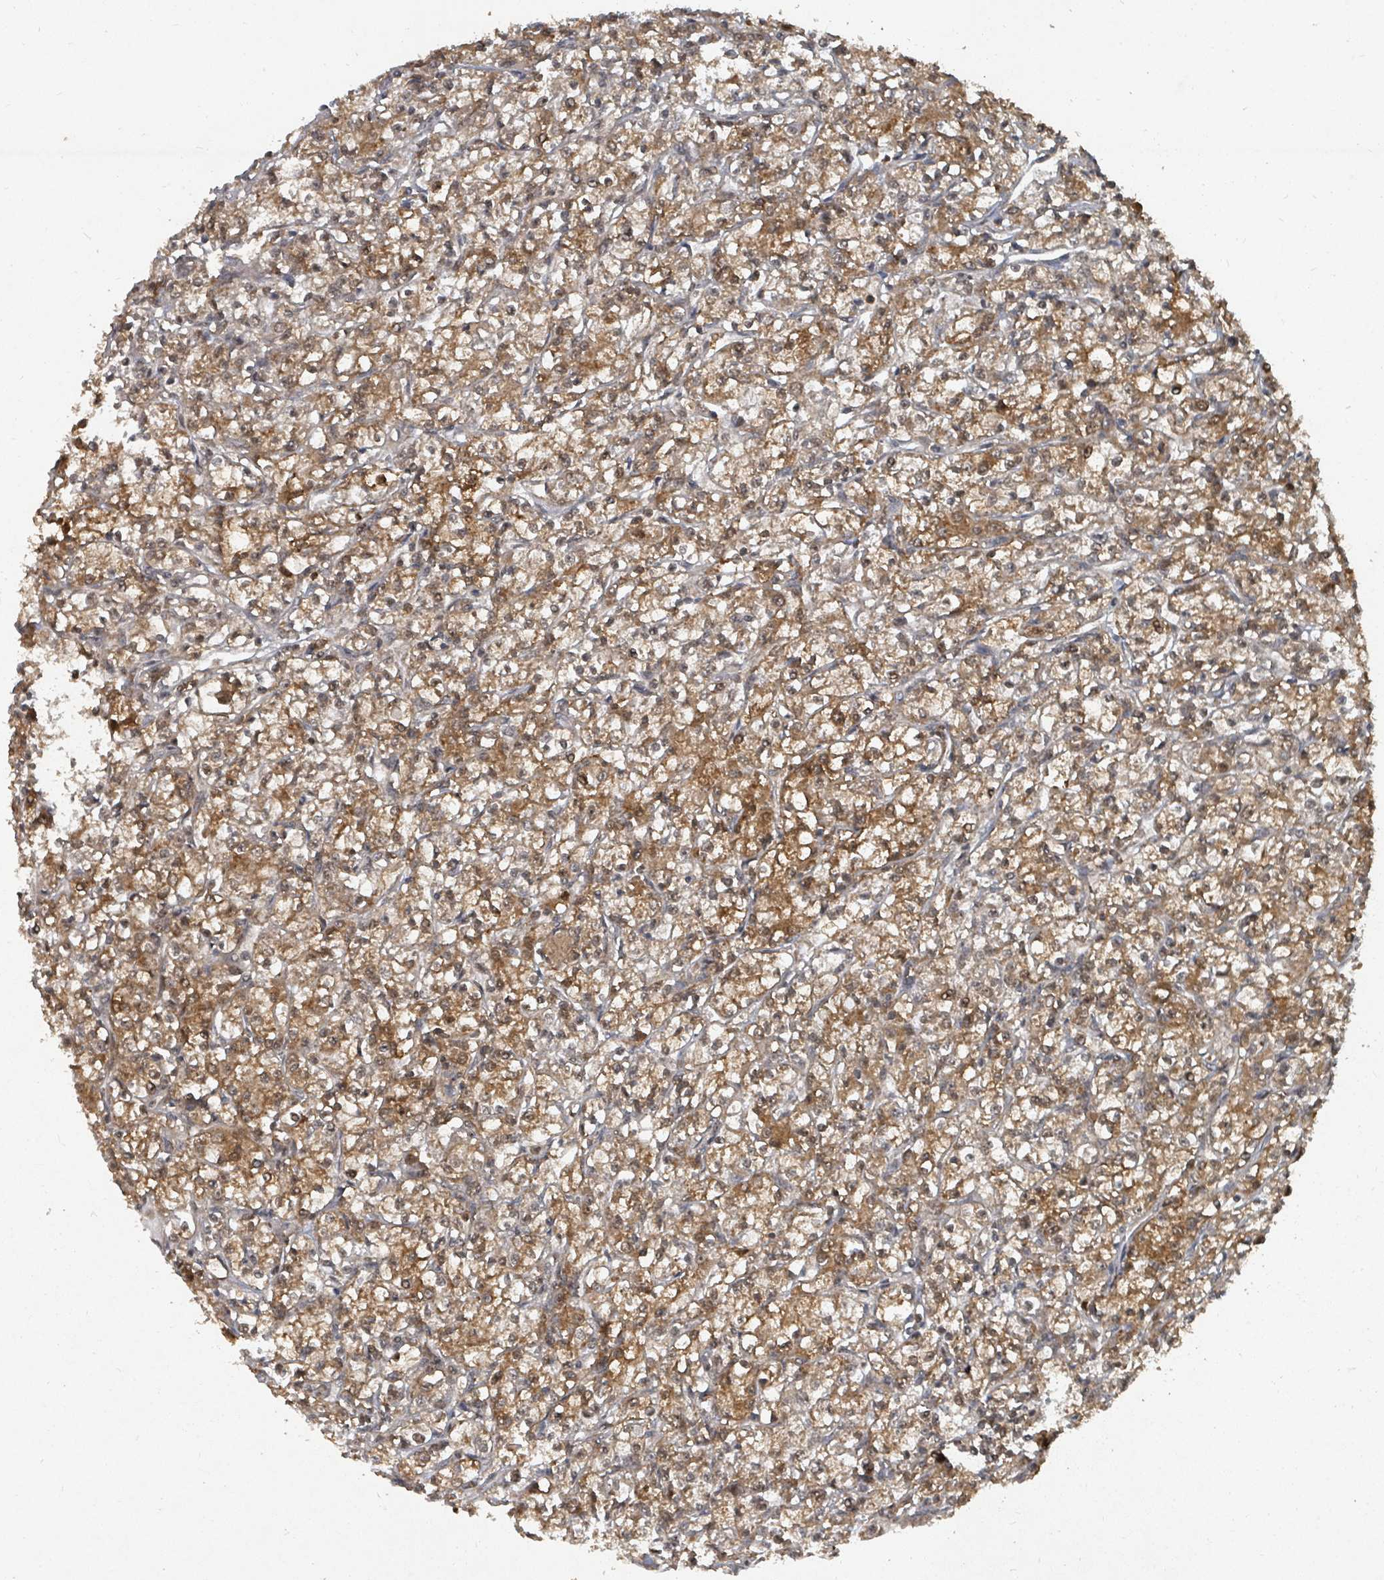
{"staining": {"intensity": "moderate", "quantity": ">75%", "location": "cytoplasmic/membranous,nuclear"}, "tissue": "renal cancer", "cell_type": "Tumor cells", "image_type": "cancer", "snomed": [{"axis": "morphology", "description": "Adenocarcinoma, NOS"}, {"axis": "topography", "description": "Kidney"}], "caption": "Adenocarcinoma (renal) tissue shows moderate cytoplasmic/membranous and nuclear staining in about >75% of tumor cells", "gene": "KDM4E", "patient": {"sex": "female", "age": 59}}